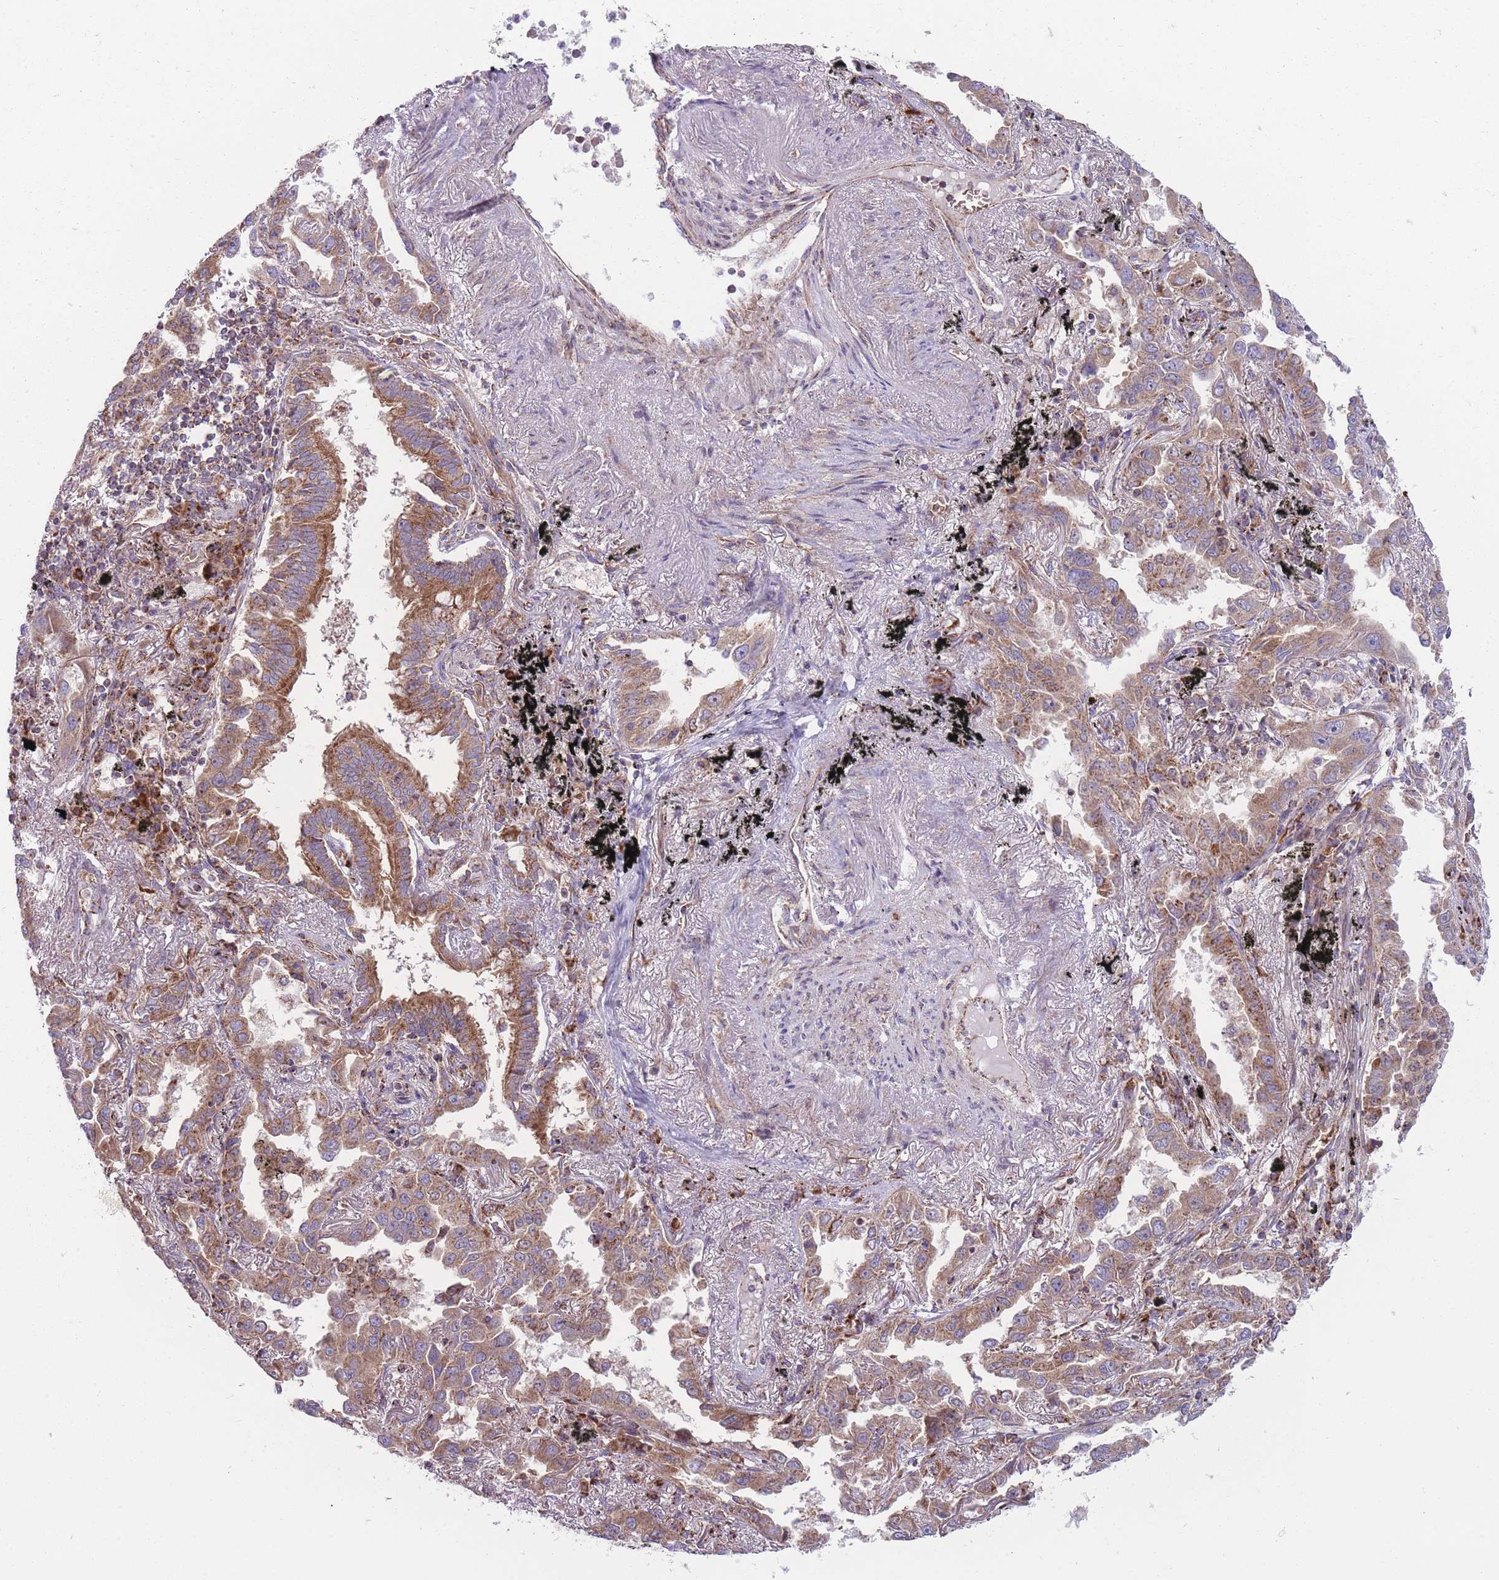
{"staining": {"intensity": "moderate", "quantity": ">75%", "location": "cytoplasmic/membranous"}, "tissue": "lung cancer", "cell_type": "Tumor cells", "image_type": "cancer", "snomed": [{"axis": "morphology", "description": "Adenocarcinoma, NOS"}, {"axis": "topography", "description": "Lung"}], "caption": "An immunohistochemistry micrograph of neoplastic tissue is shown. Protein staining in brown labels moderate cytoplasmic/membranous positivity in lung cancer within tumor cells.", "gene": "ANKRD10", "patient": {"sex": "male", "age": 67}}